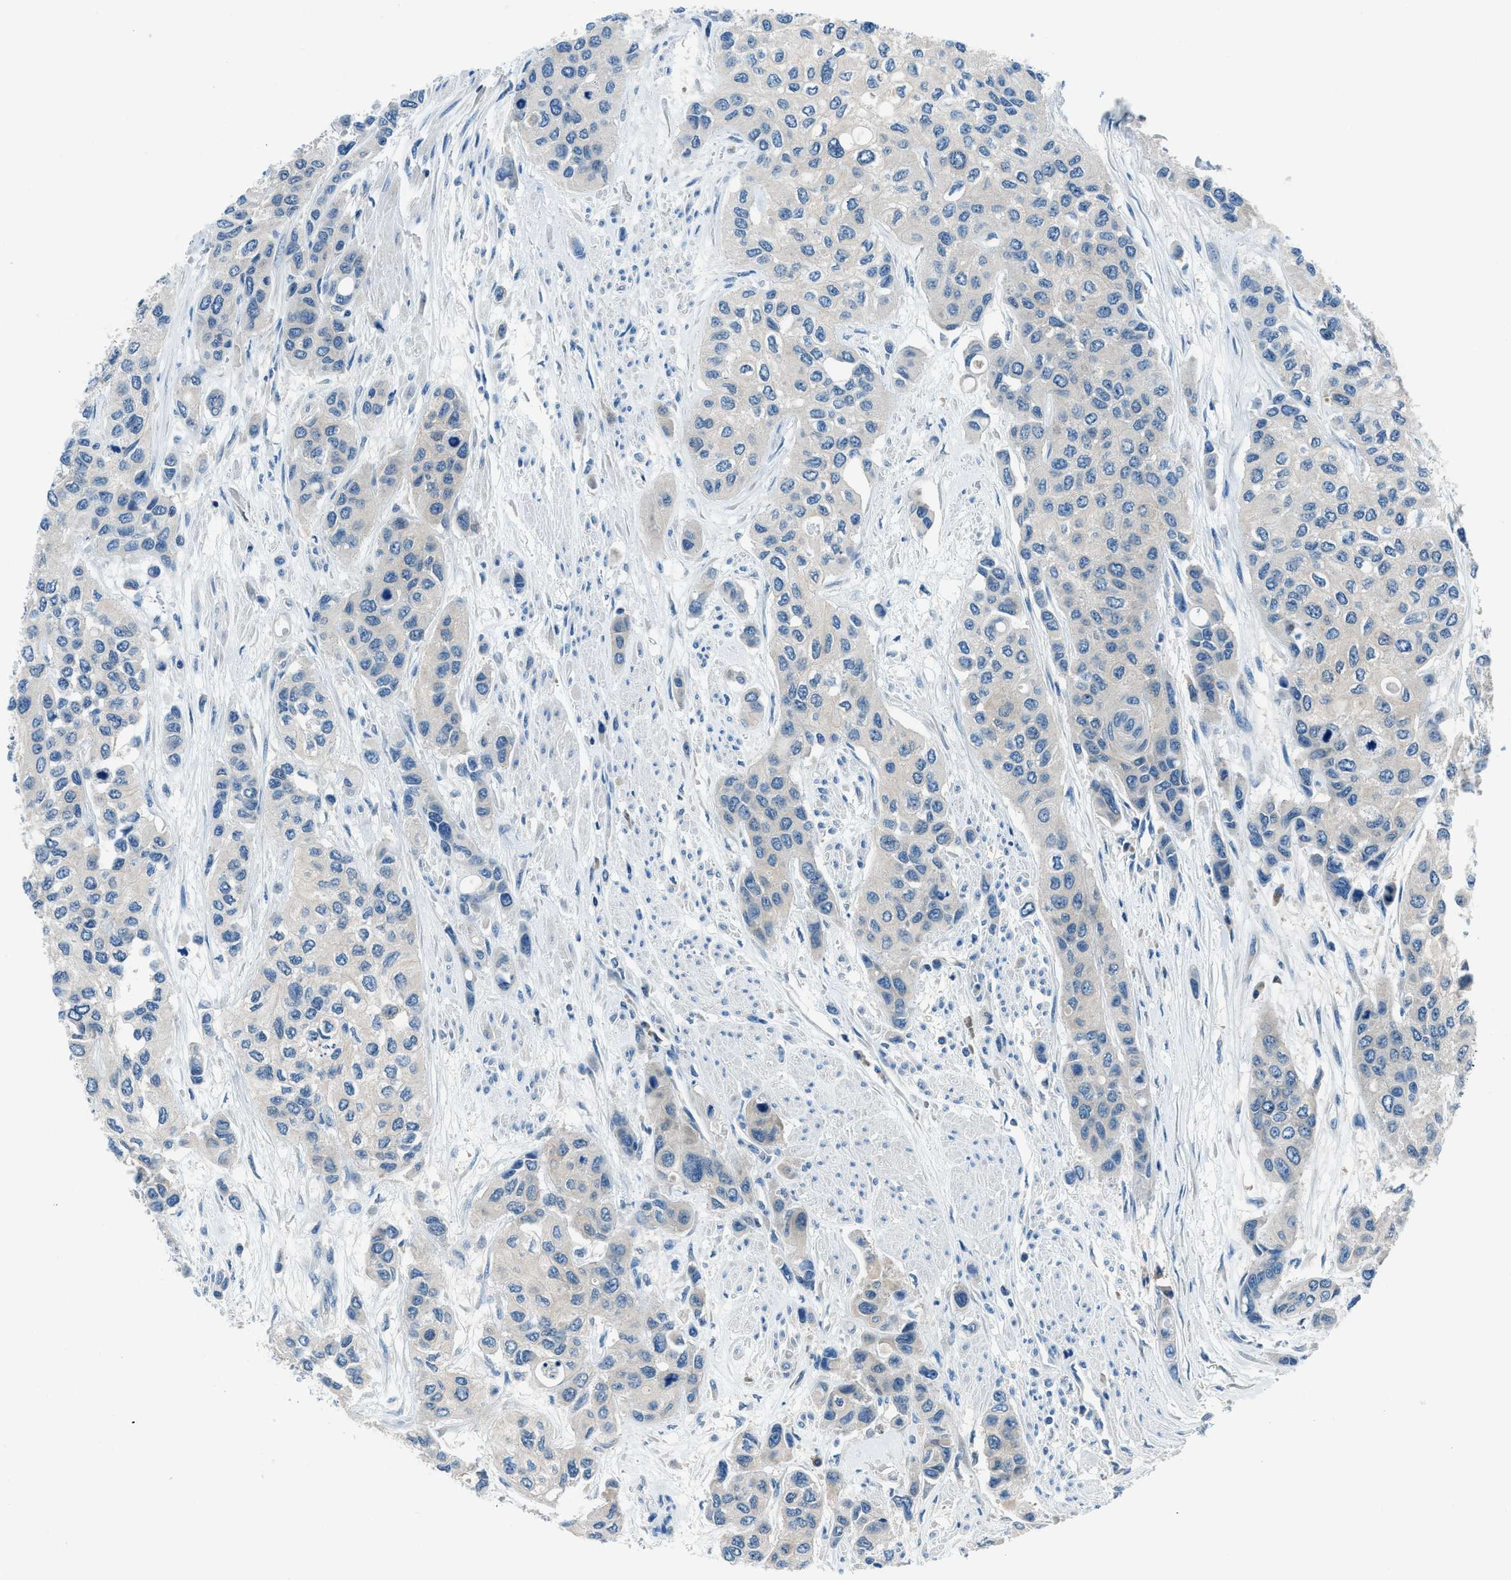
{"staining": {"intensity": "negative", "quantity": "none", "location": "none"}, "tissue": "urothelial cancer", "cell_type": "Tumor cells", "image_type": "cancer", "snomed": [{"axis": "morphology", "description": "Urothelial carcinoma, High grade"}, {"axis": "topography", "description": "Urinary bladder"}], "caption": "The histopathology image reveals no staining of tumor cells in high-grade urothelial carcinoma.", "gene": "ACP1", "patient": {"sex": "female", "age": 56}}